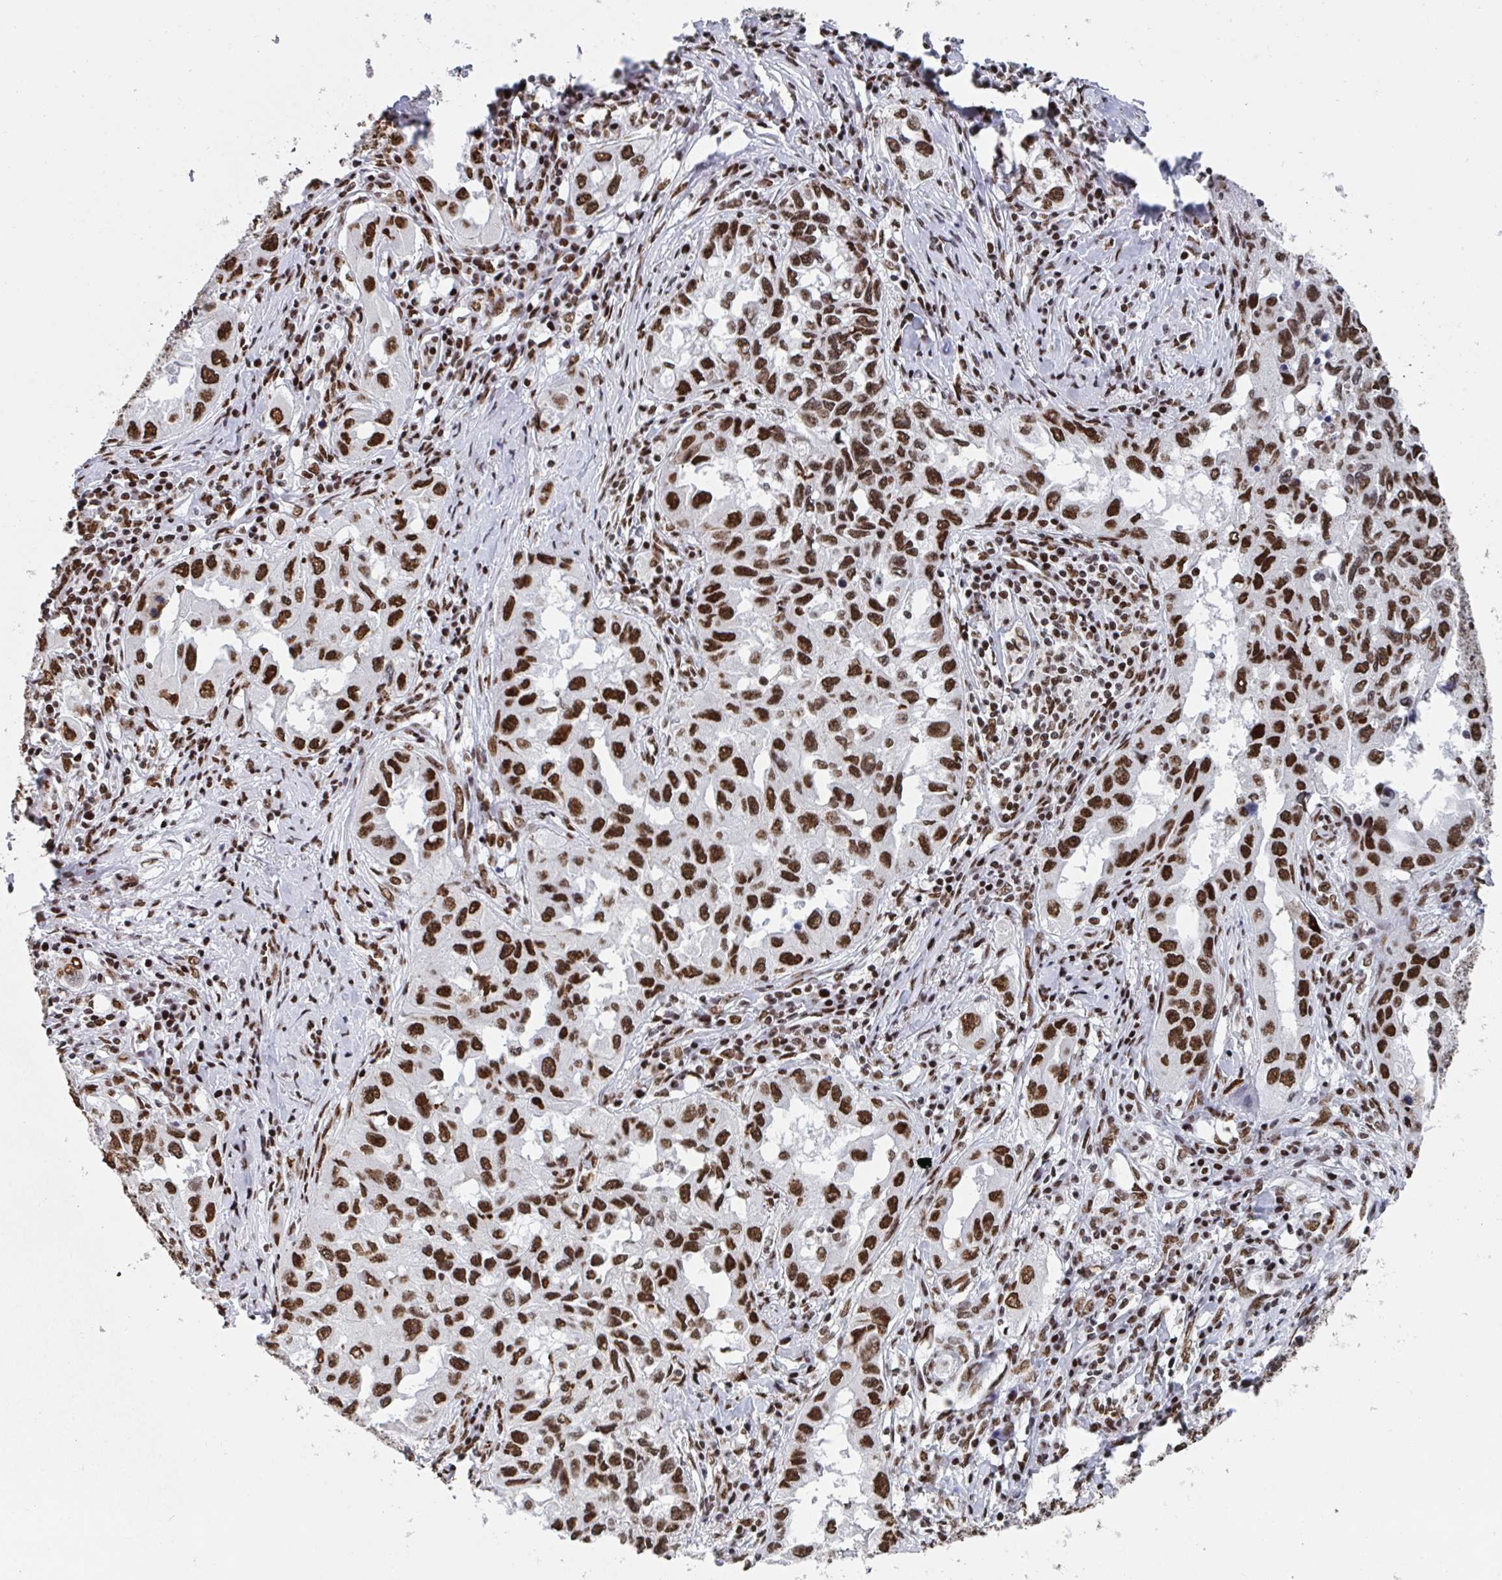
{"staining": {"intensity": "strong", "quantity": ">75%", "location": "nuclear"}, "tissue": "lung cancer", "cell_type": "Tumor cells", "image_type": "cancer", "snomed": [{"axis": "morphology", "description": "Adenocarcinoma, NOS"}, {"axis": "topography", "description": "Lung"}], "caption": "The histopathology image displays staining of adenocarcinoma (lung), revealing strong nuclear protein positivity (brown color) within tumor cells.", "gene": "ZNF607", "patient": {"sex": "female", "age": 73}}